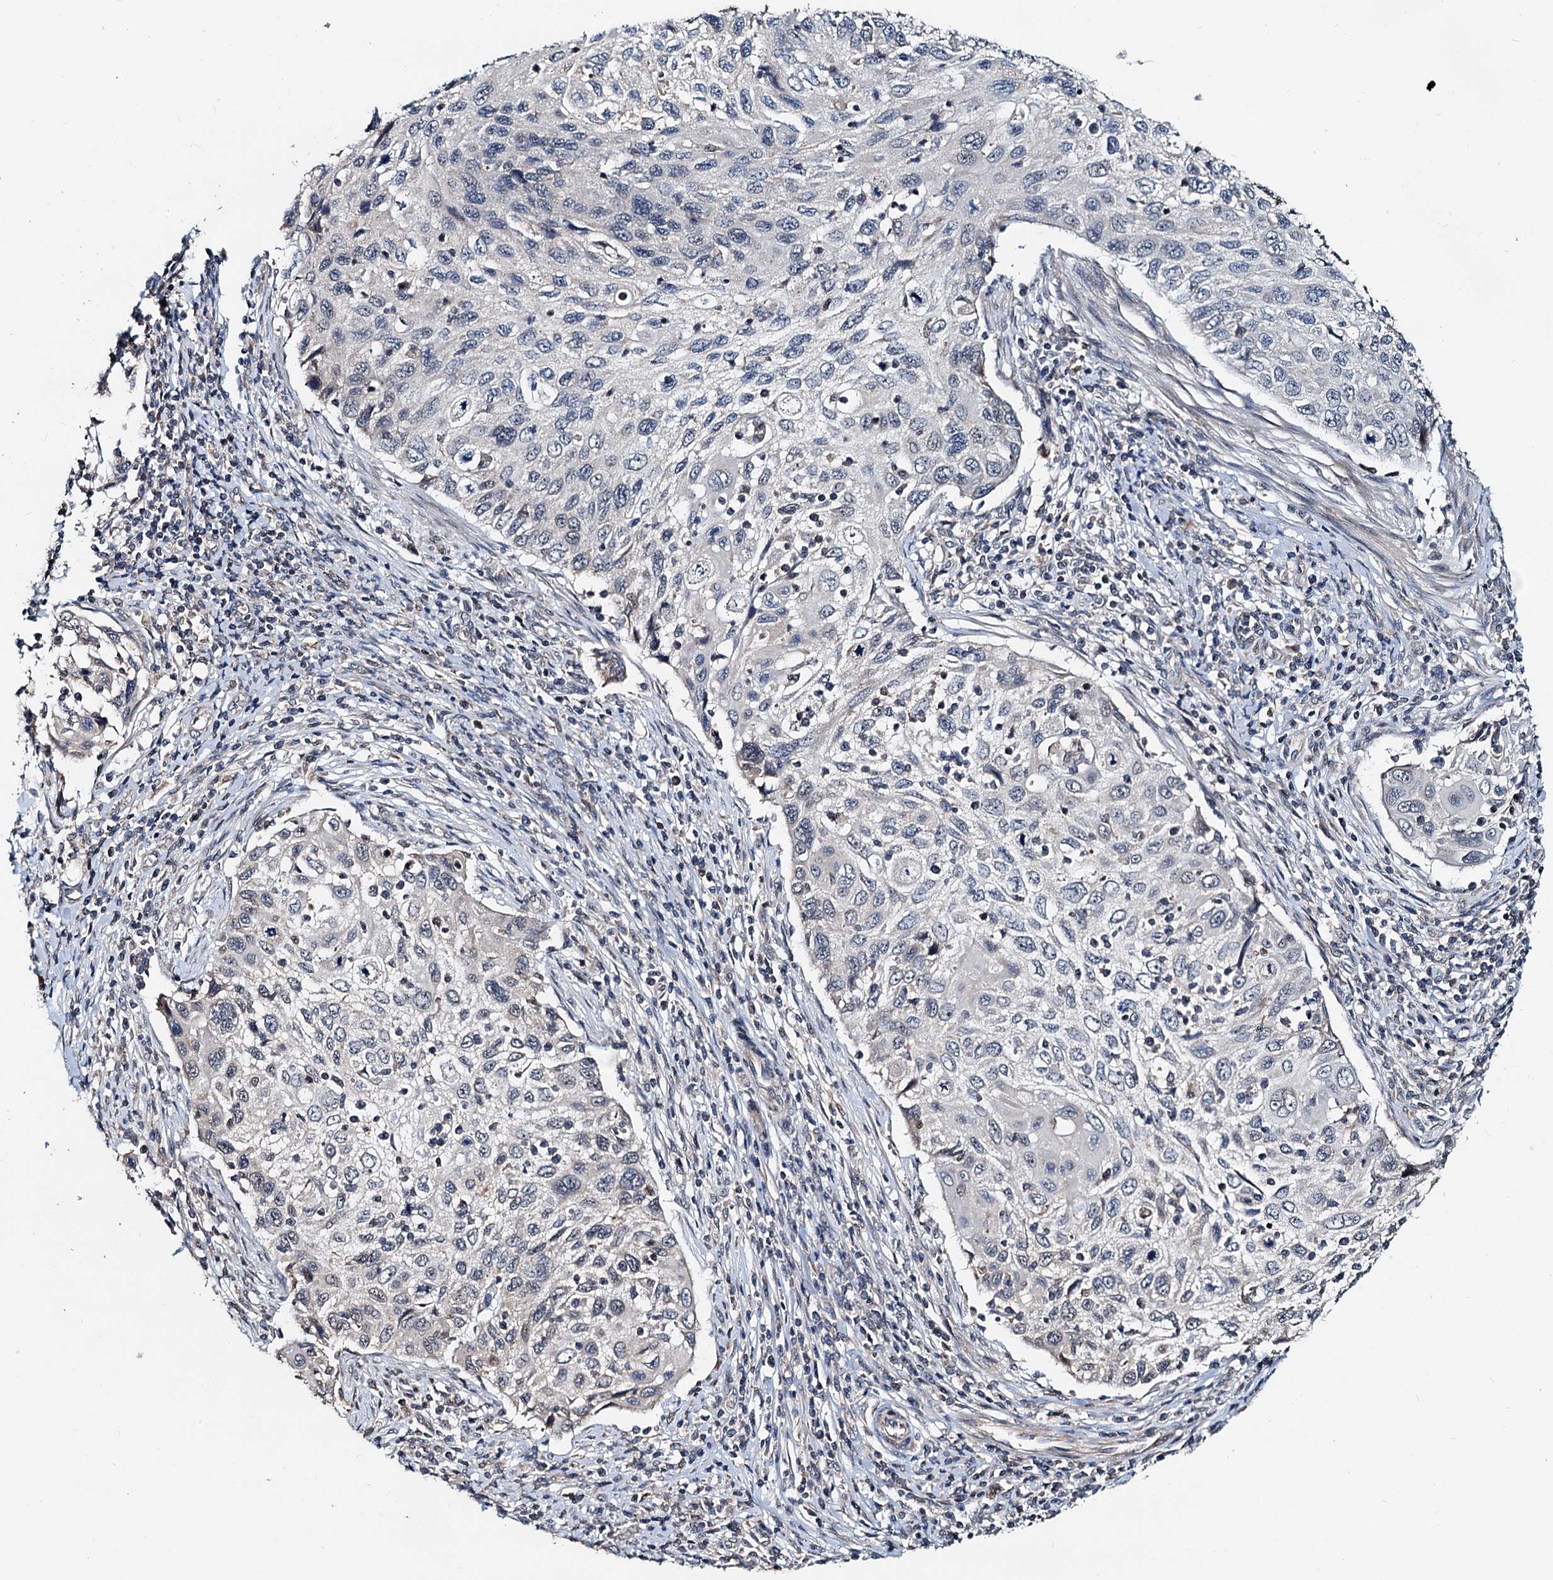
{"staining": {"intensity": "negative", "quantity": "none", "location": "none"}, "tissue": "cervical cancer", "cell_type": "Tumor cells", "image_type": "cancer", "snomed": [{"axis": "morphology", "description": "Squamous cell carcinoma, NOS"}, {"axis": "topography", "description": "Cervix"}], "caption": "Tumor cells show no significant protein staining in cervical cancer (squamous cell carcinoma). Nuclei are stained in blue.", "gene": "MCMBP", "patient": {"sex": "female", "age": 70}}